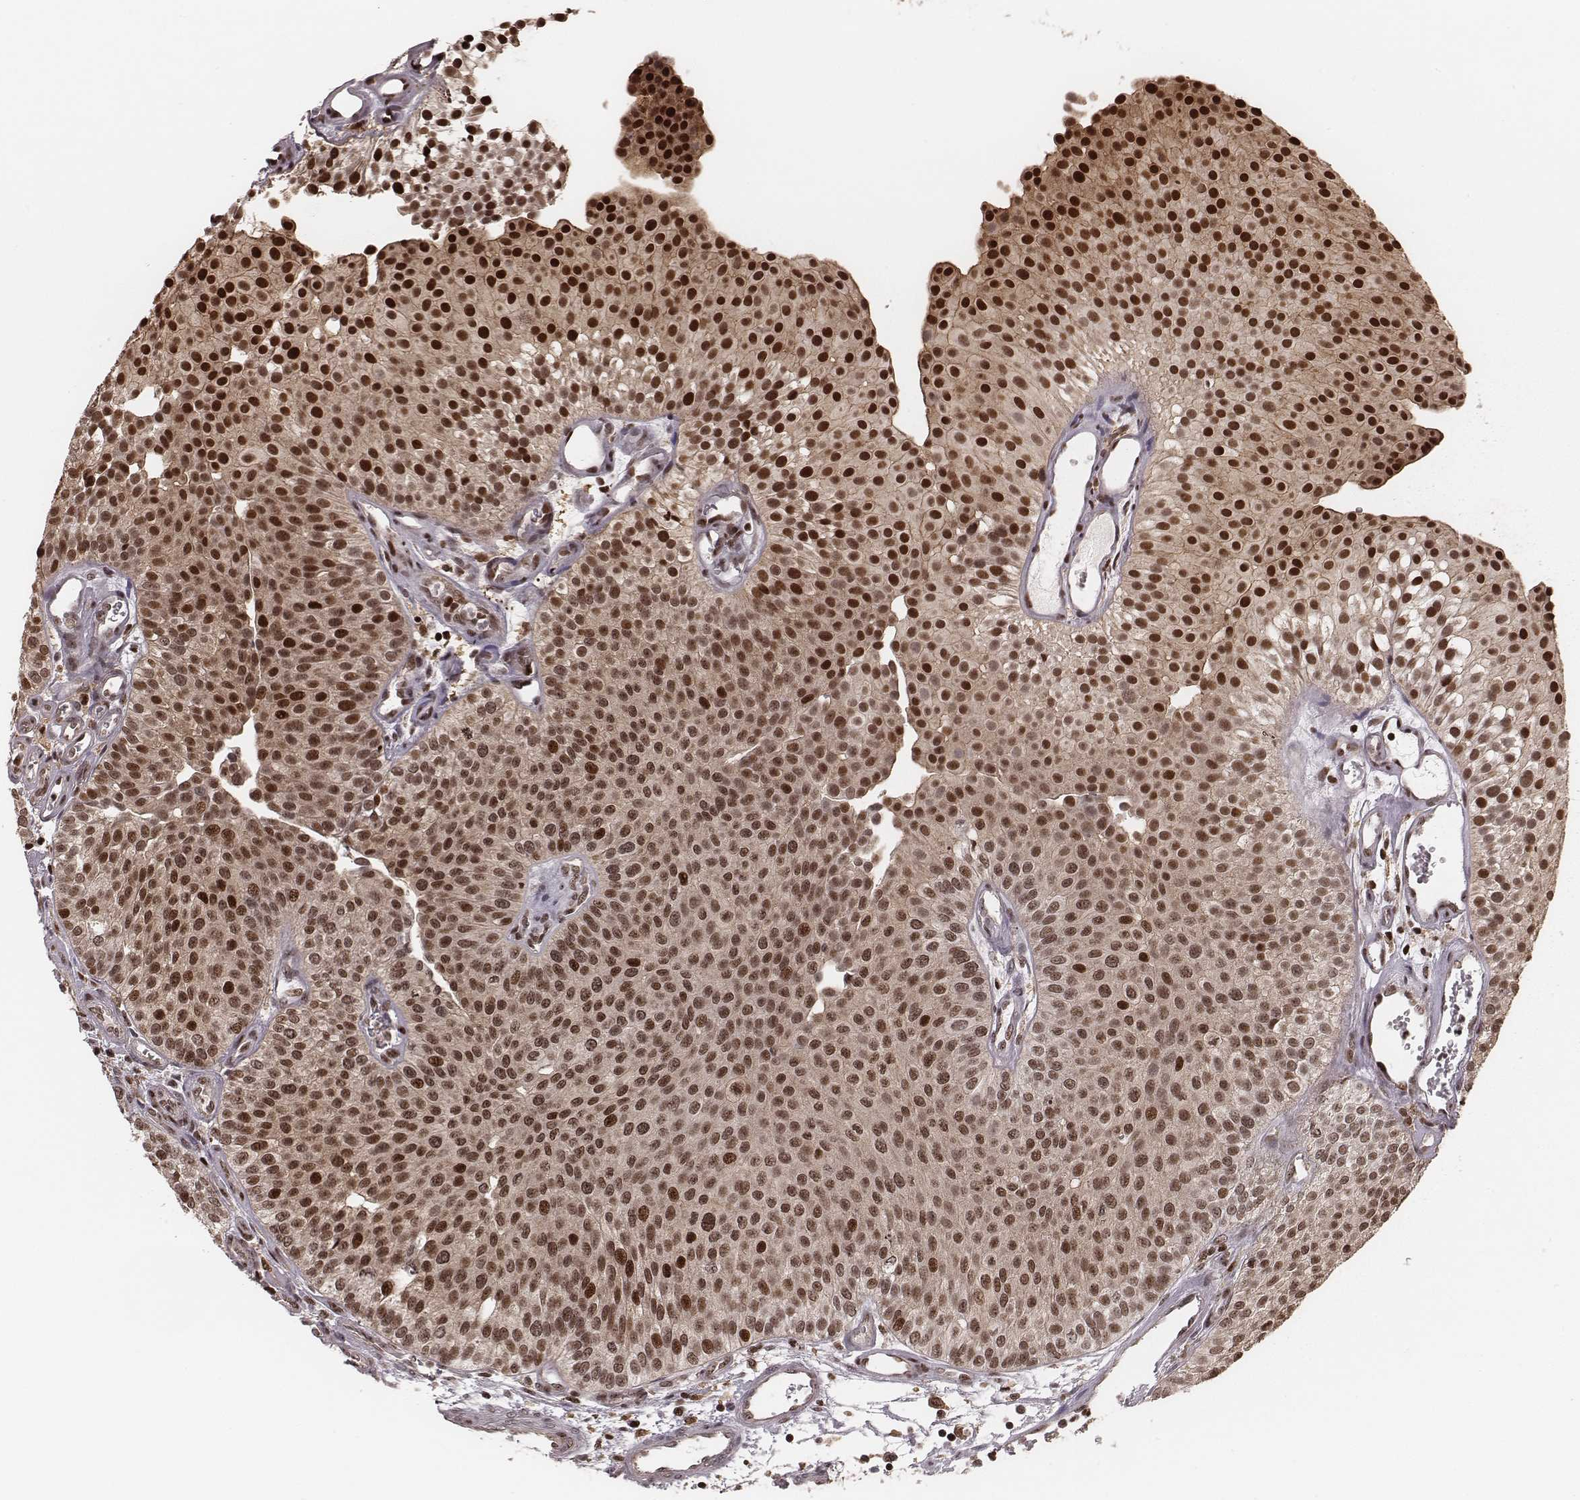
{"staining": {"intensity": "moderate", "quantity": ">75%", "location": "nuclear"}, "tissue": "urothelial cancer", "cell_type": "Tumor cells", "image_type": "cancer", "snomed": [{"axis": "morphology", "description": "Urothelial carcinoma, Low grade"}, {"axis": "topography", "description": "Urinary bladder"}], "caption": "Urothelial cancer was stained to show a protein in brown. There is medium levels of moderate nuclear expression in approximately >75% of tumor cells. (DAB IHC, brown staining for protein, blue staining for nuclei).", "gene": "VRK3", "patient": {"sex": "female", "age": 87}}